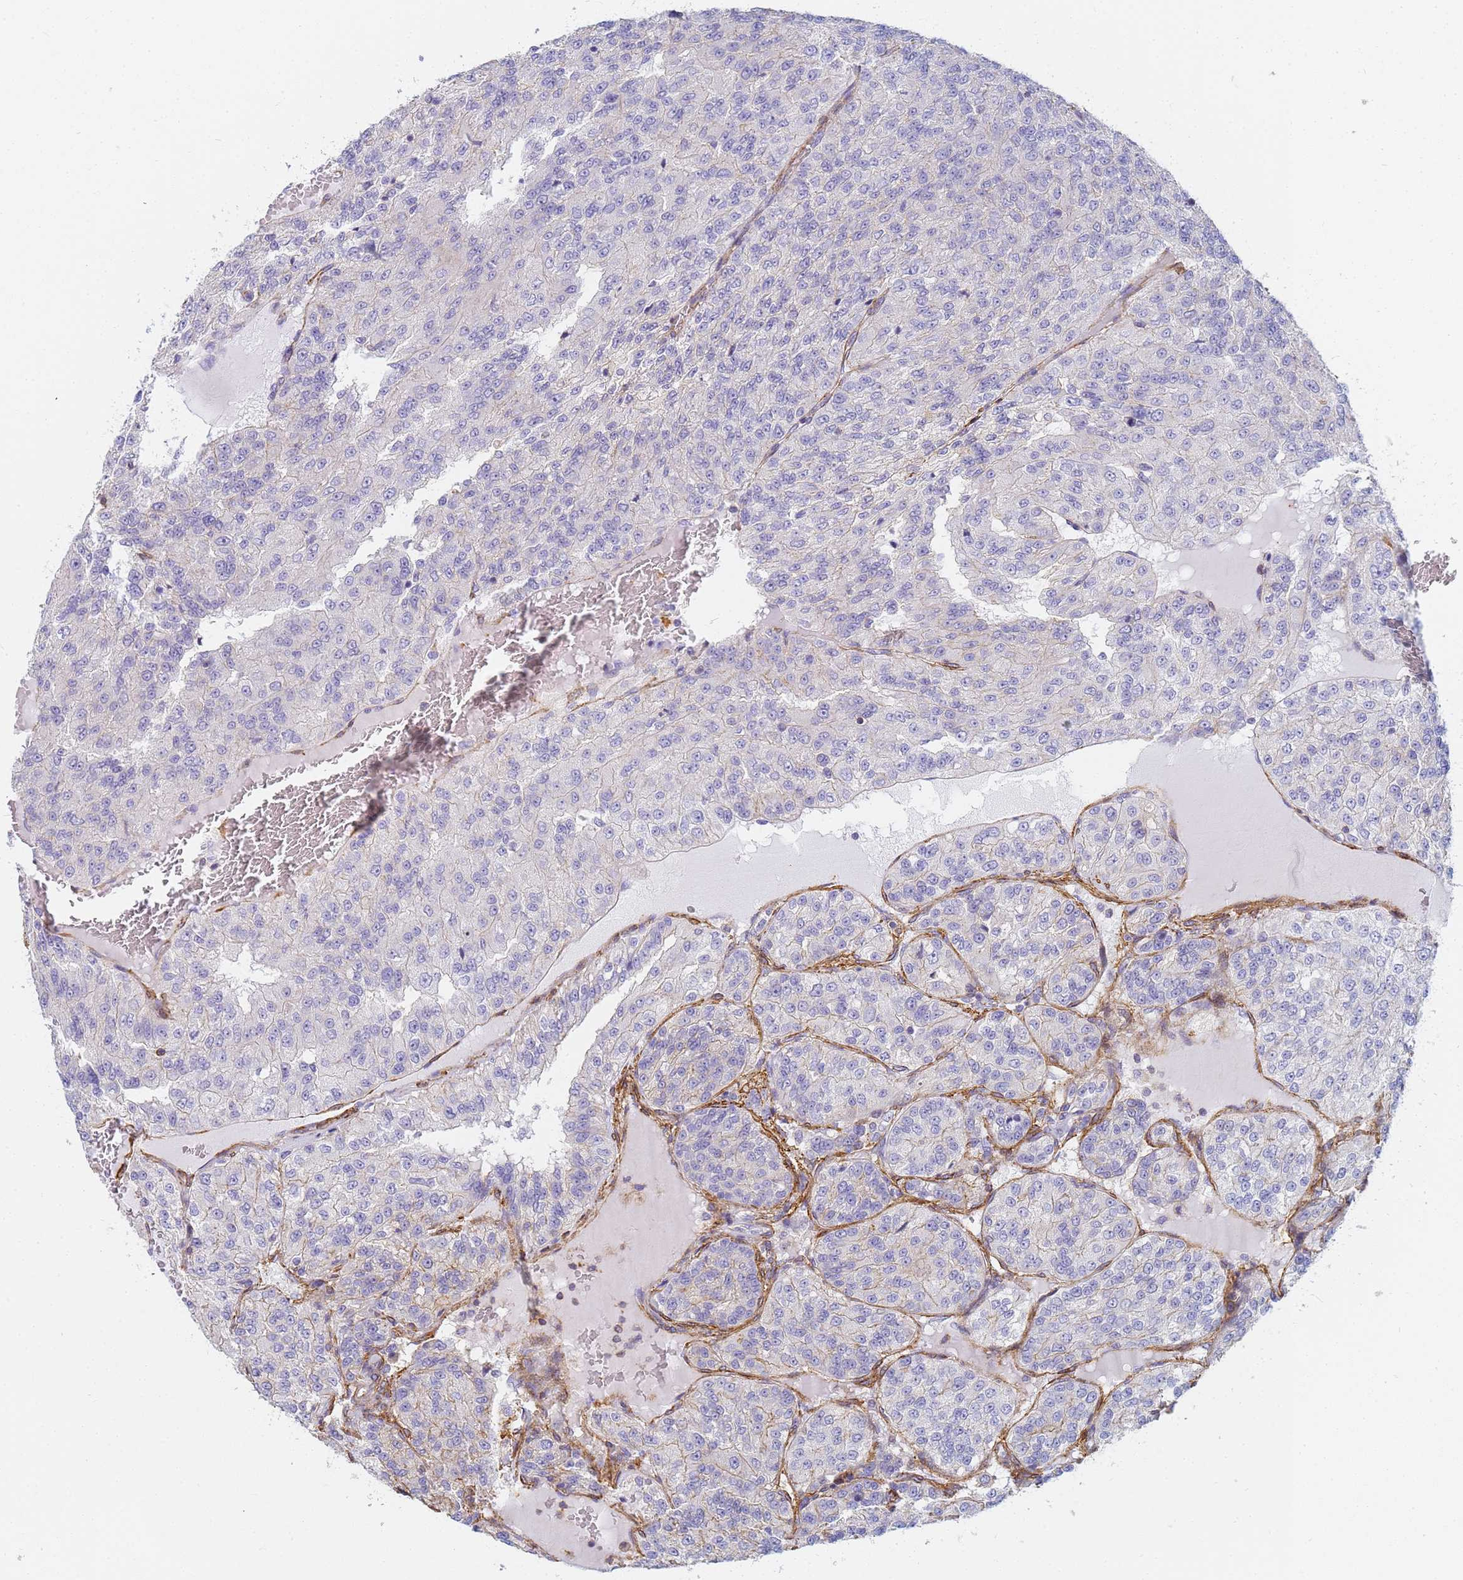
{"staining": {"intensity": "weak", "quantity": "25%-75%", "location": "cytoplasmic/membranous"}, "tissue": "renal cancer", "cell_type": "Tumor cells", "image_type": "cancer", "snomed": [{"axis": "morphology", "description": "Adenocarcinoma, NOS"}, {"axis": "topography", "description": "Kidney"}], "caption": "The immunohistochemical stain labels weak cytoplasmic/membranous staining in tumor cells of renal cancer tissue.", "gene": "TPM1", "patient": {"sex": "female", "age": 63}}